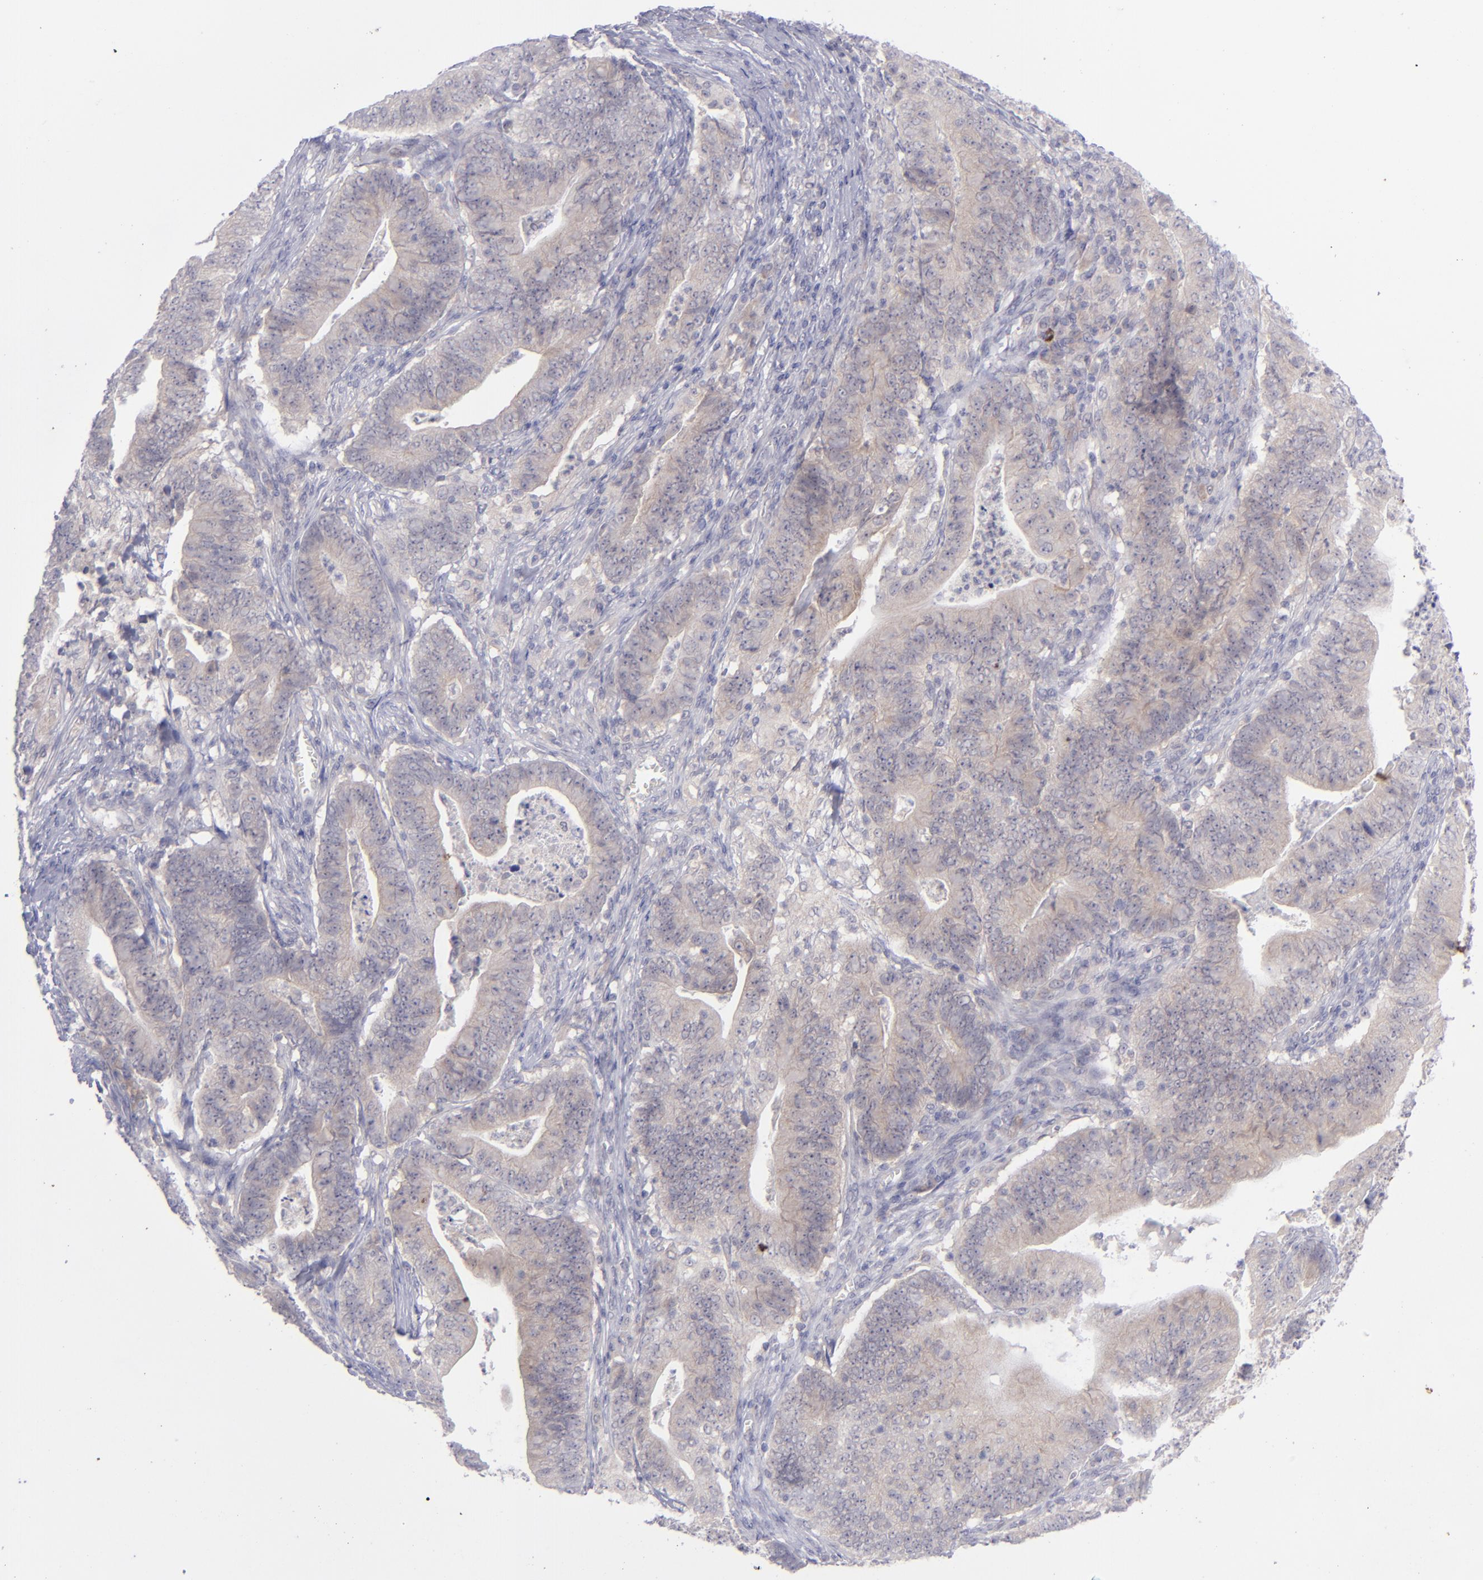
{"staining": {"intensity": "weak", "quantity": "25%-75%", "location": "cytoplasmic/membranous"}, "tissue": "stomach cancer", "cell_type": "Tumor cells", "image_type": "cancer", "snomed": [{"axis": "morphology", "description": "Adenocarcinoma, NOS"}, {"axis": "topography", "description": "Stomach, lower"}], "caption": "Stomach adenocarcinoma tissue displays weak cytoplasmic/membranous expression in about 25%-75% of tumor cells, visualized by immunohistochemistry.", "gene": "EVPL", "patient": {"sex": "female", "age": 86}}